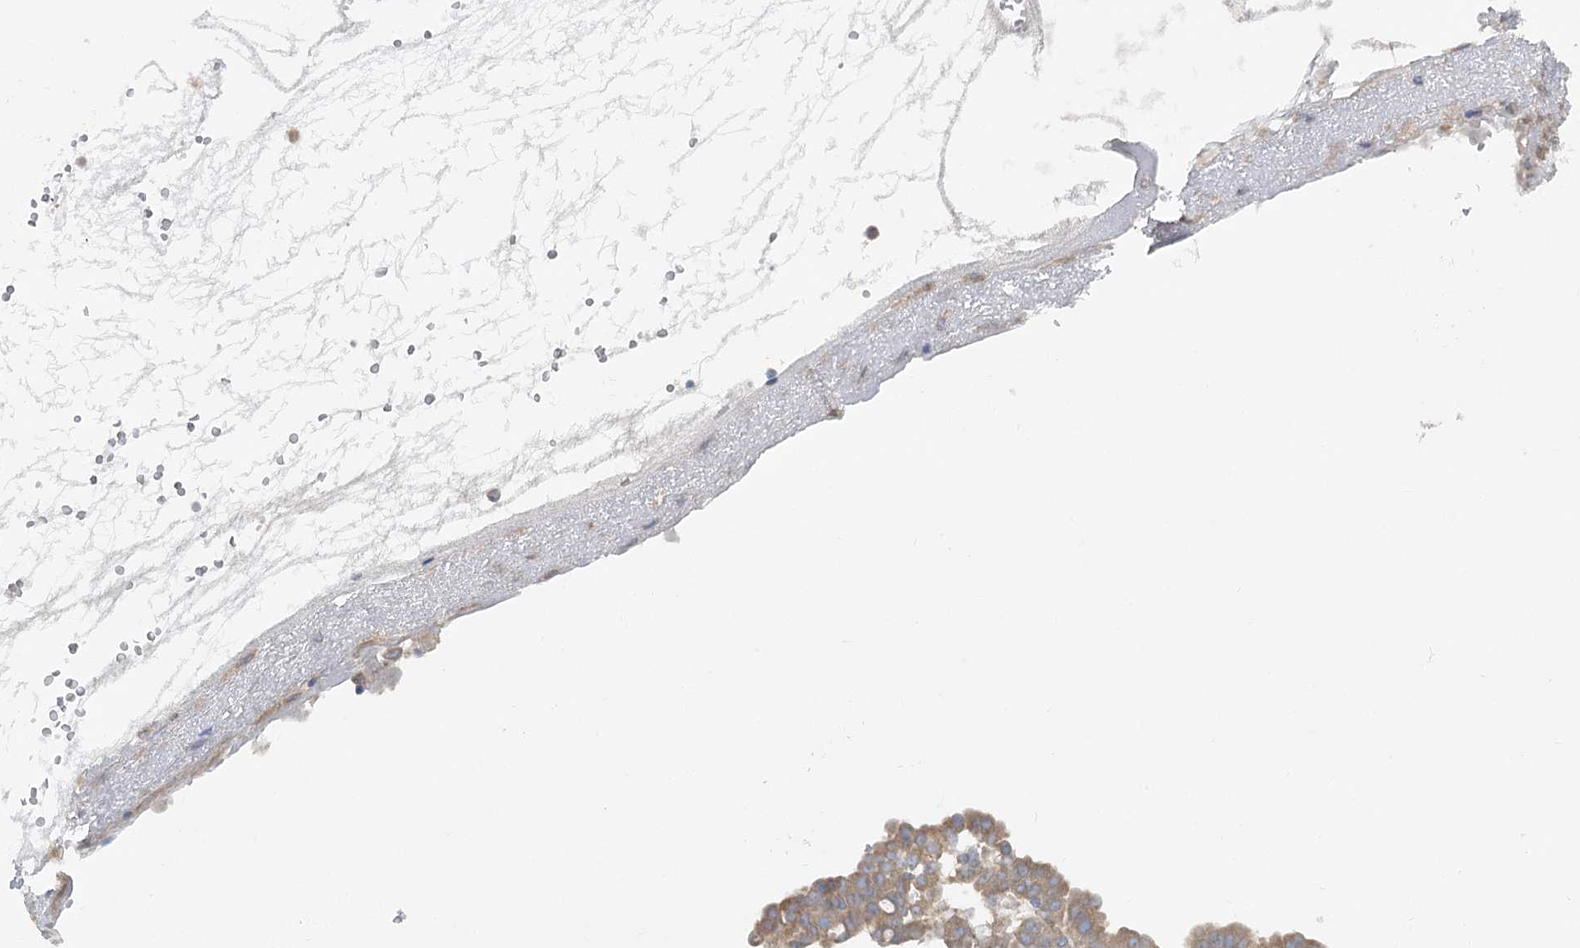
{"staining": {"intensity": "weak", "quantity": ">75%", "location": "cytoplasmic/membranous"}, "tissue": "ovarian cancer", "cell_type": "Tumor cells", "image_type": "cancer", "snomed": [{"axis": "morphology", "description": "Cystadenocarcinoma, serous, NOS"}, {"axis": "topography", "description": "Soft tissue"}, {"axis": "topography", "description": "Ovary"}], "caption": "Immunohistochemical staining of serous cystadenocarcinoma (ovarian) displays low levels of weak cytoplasmic/membranous protein positivity in approximately >75% of tumor cells.", "gene": "PAIP2", "patient": {"sex": "female", "age": 57}}